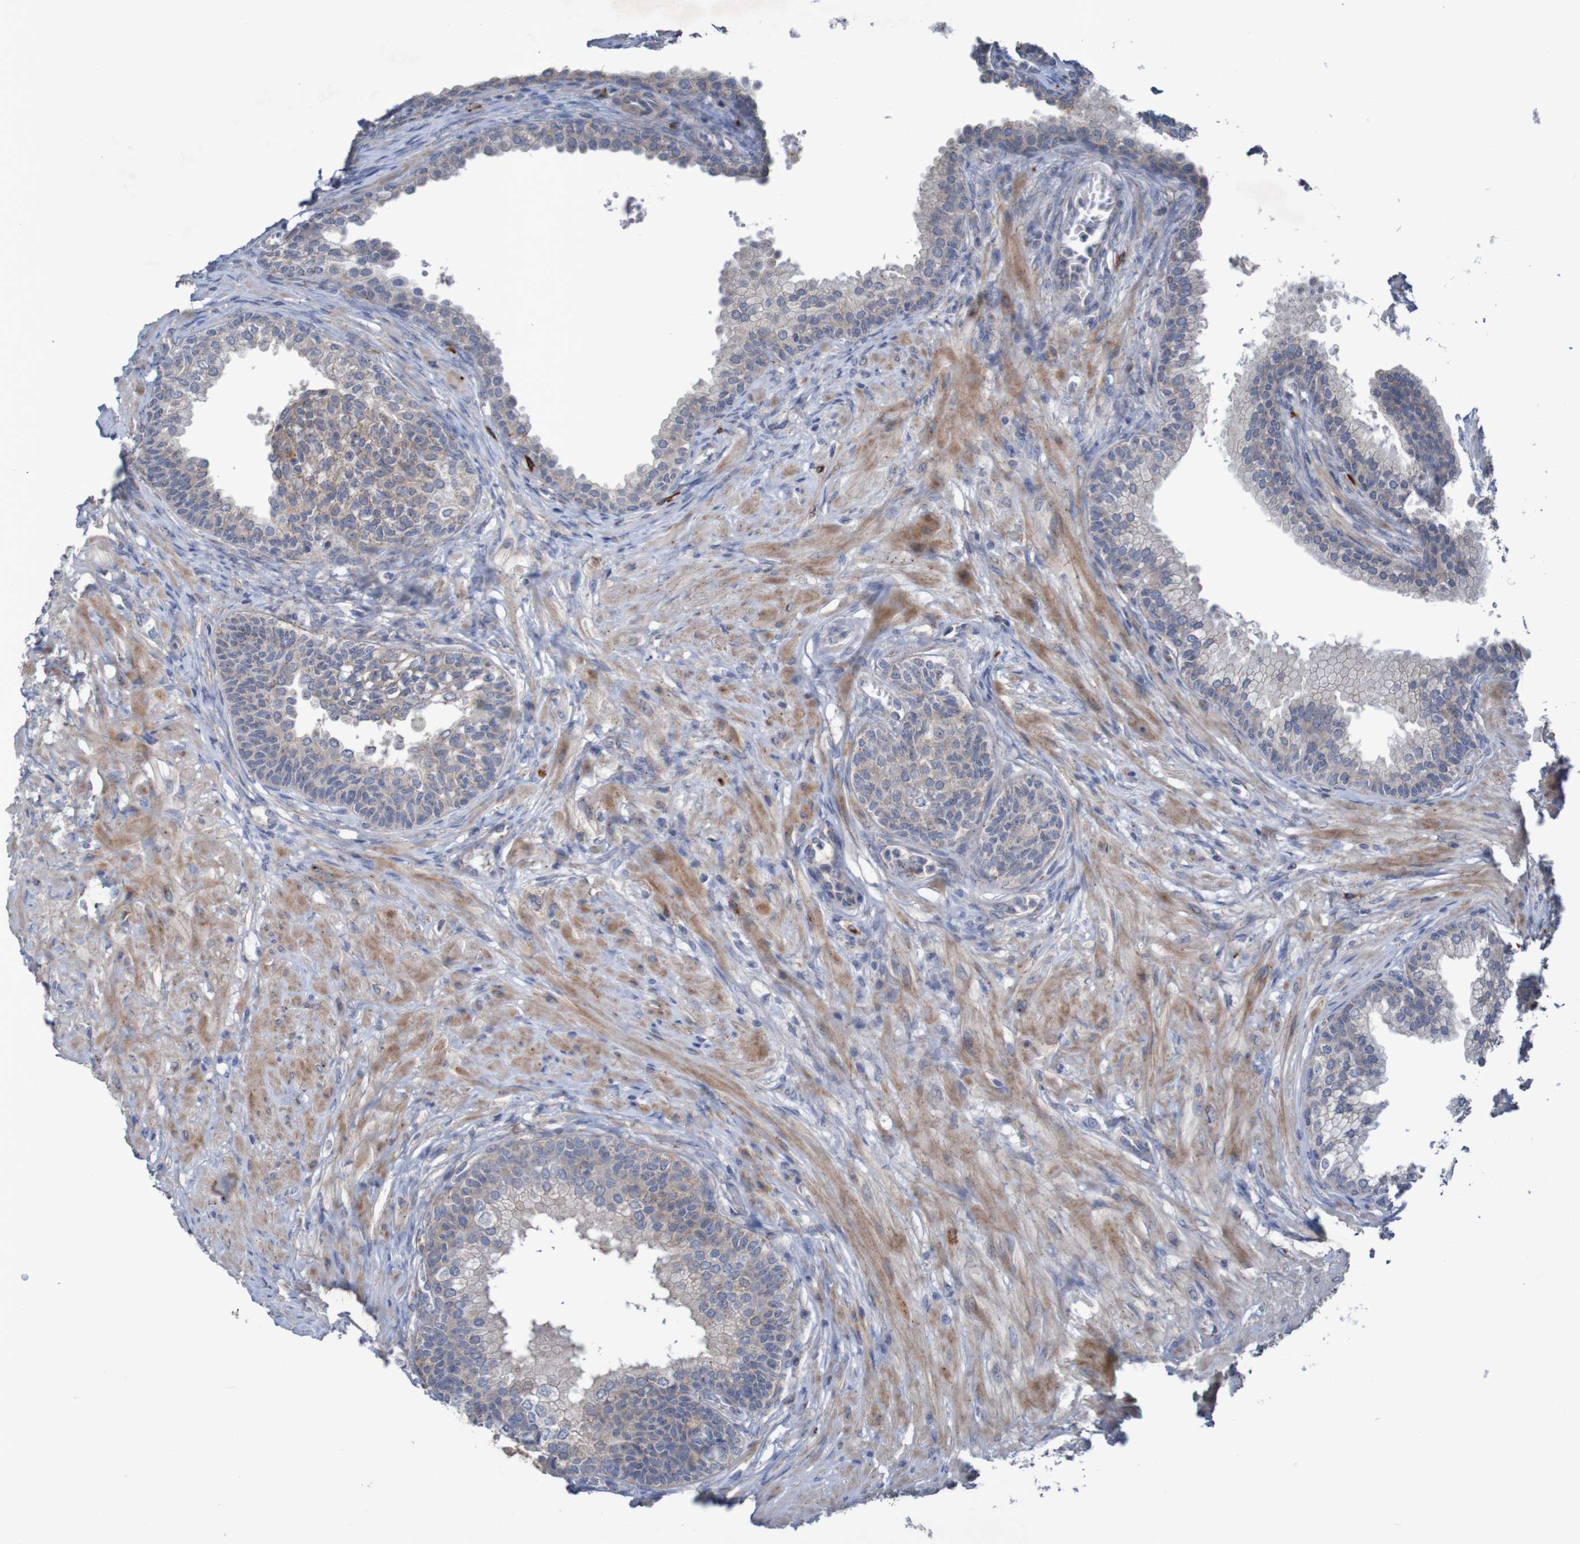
{"staining": {"intensity": "weak", "quantity": ">75%", "location": "cytoplasmic/membranous"}, "tissue": "prostate", "cell_type": "Glandular cells", "image_type": "normal", "snomed": [{"axis": "morphology", "description": "Normal tissue, NOS"}, {"axis": "morphology", "description": "Urothelial carcinoma, Low grade"}, {"axis": "topography", "description": "Urinary bladder"}, {"axis": "topography", "description": "Prostate"}], "caption": "Weak cytoplasmic/membranous protein expression is seen in approximately >75% of glandular cells in prostate.", "gene": "ANGPT4", "patient": {"sex": "male", "age": 60}}